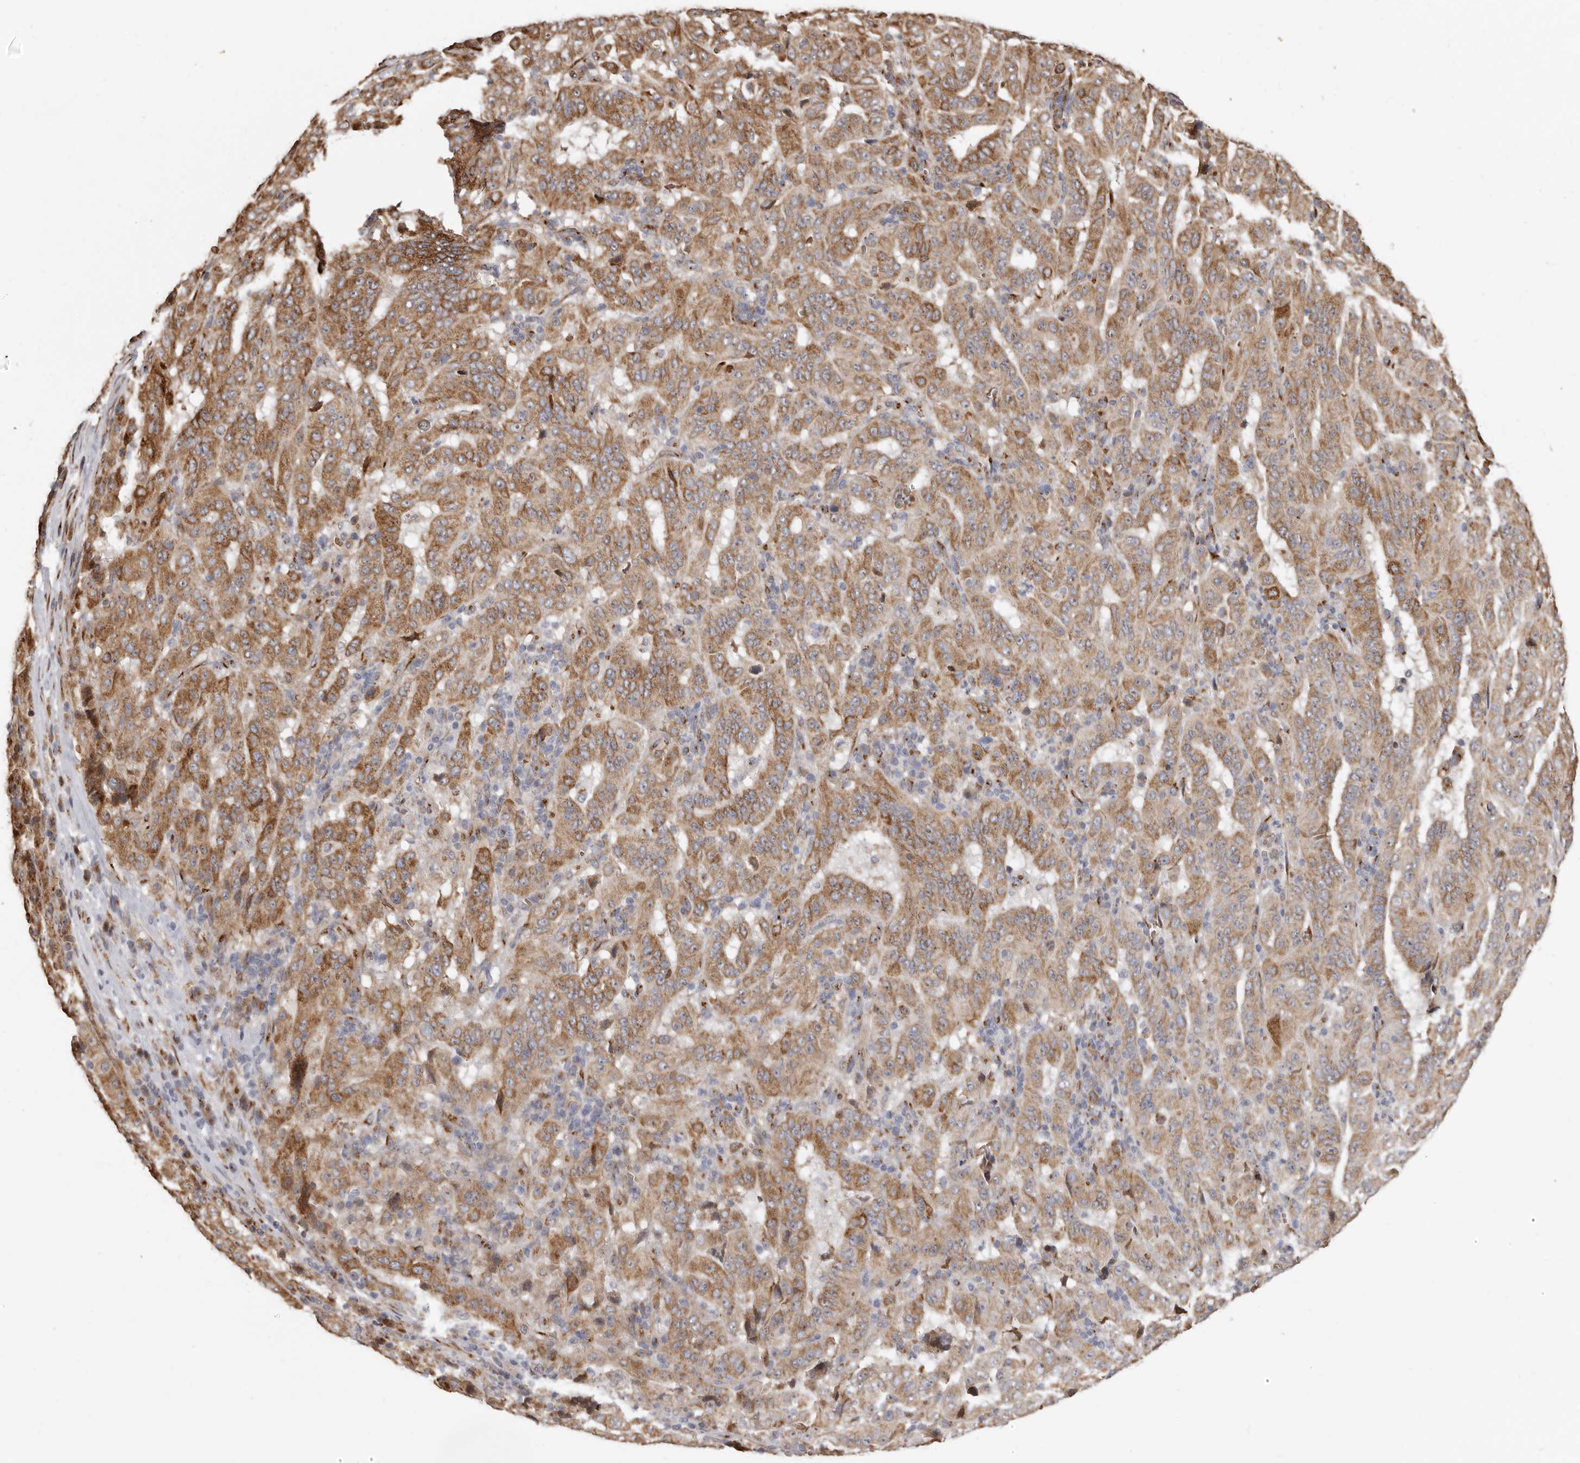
{"staining": {"intensity": "moderate", "quantity": ">75%", "location": "cytoplasmic/membranous"}, "tissue": "pancreatic cancer", "cell_type": "Tumor cells", "image_type": "cancer", "snomed": [{"axis": "morphology", "description": "Adenocarcinoma, NOS"}, {"axis": "topography", "description": "Pancreas"}], "caption": "An image of pancreatic cancer stained for a protein demonstrates moderate cytoplasmic/membranous brown staining in tumor cells. (DAB = brown stain, brightfield microscopy at high magnification).", "gene": "ENTREP1", "patient": {"sex": "male", "age": 63}}